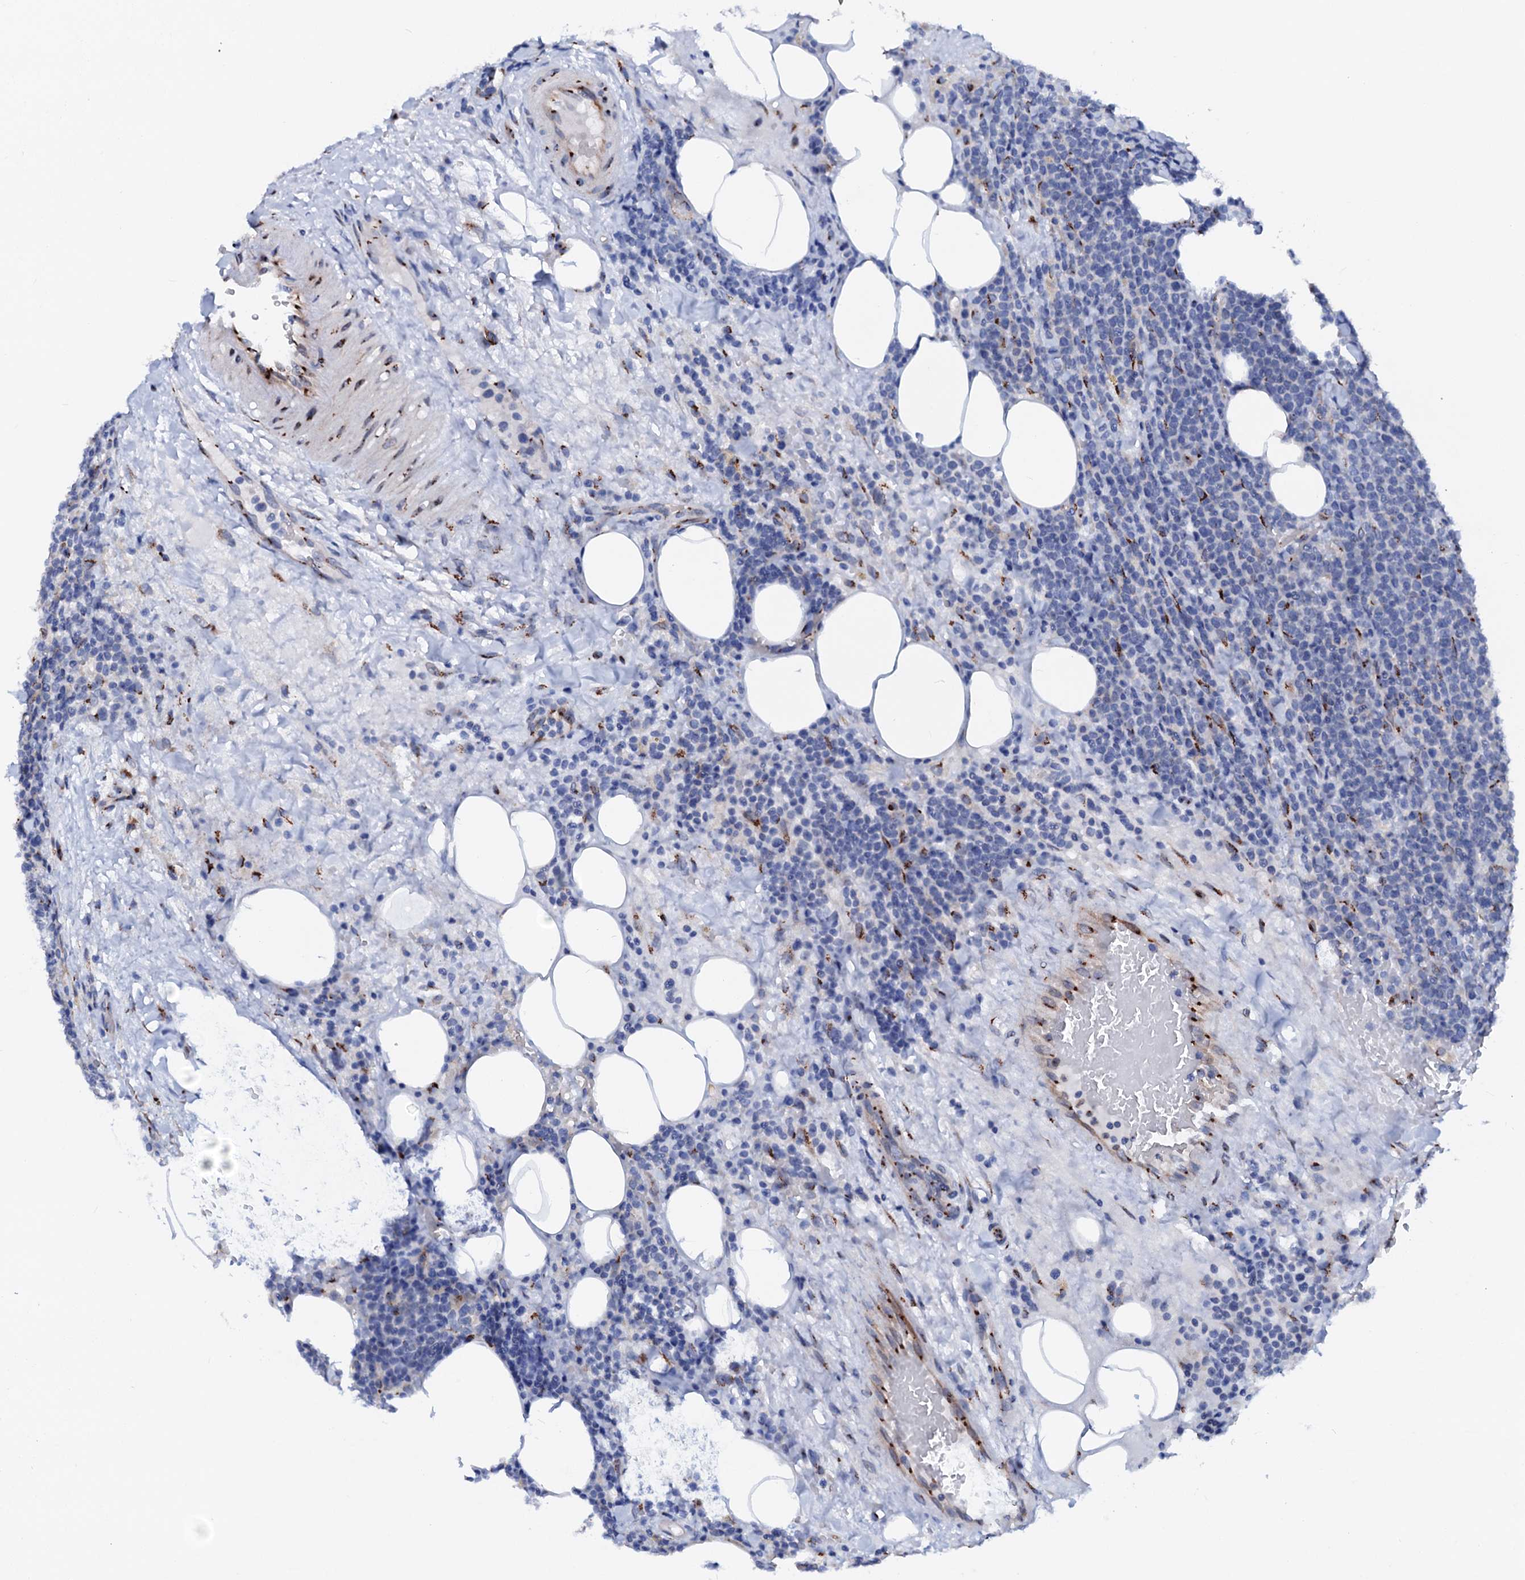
{"staining": {"intensity": "negative", "quantity": "none", "location": "none"}, "tissue": "lymphoma", "cell_type": "Tumor cells", "image_type": "cancer", "snomed": [{"axis": "morphology", "description": "Malignant lymphoma, non-Hodgkin's type, High grade"}, {"axis": "topography", "description": "Lymph node"}], "caption": "Immunohistochemistry (IHC) of human lymphoma displays no expression in tumor cells.", "gene": "TMCO3", "patient": {"sex": "male", "age": 61}}